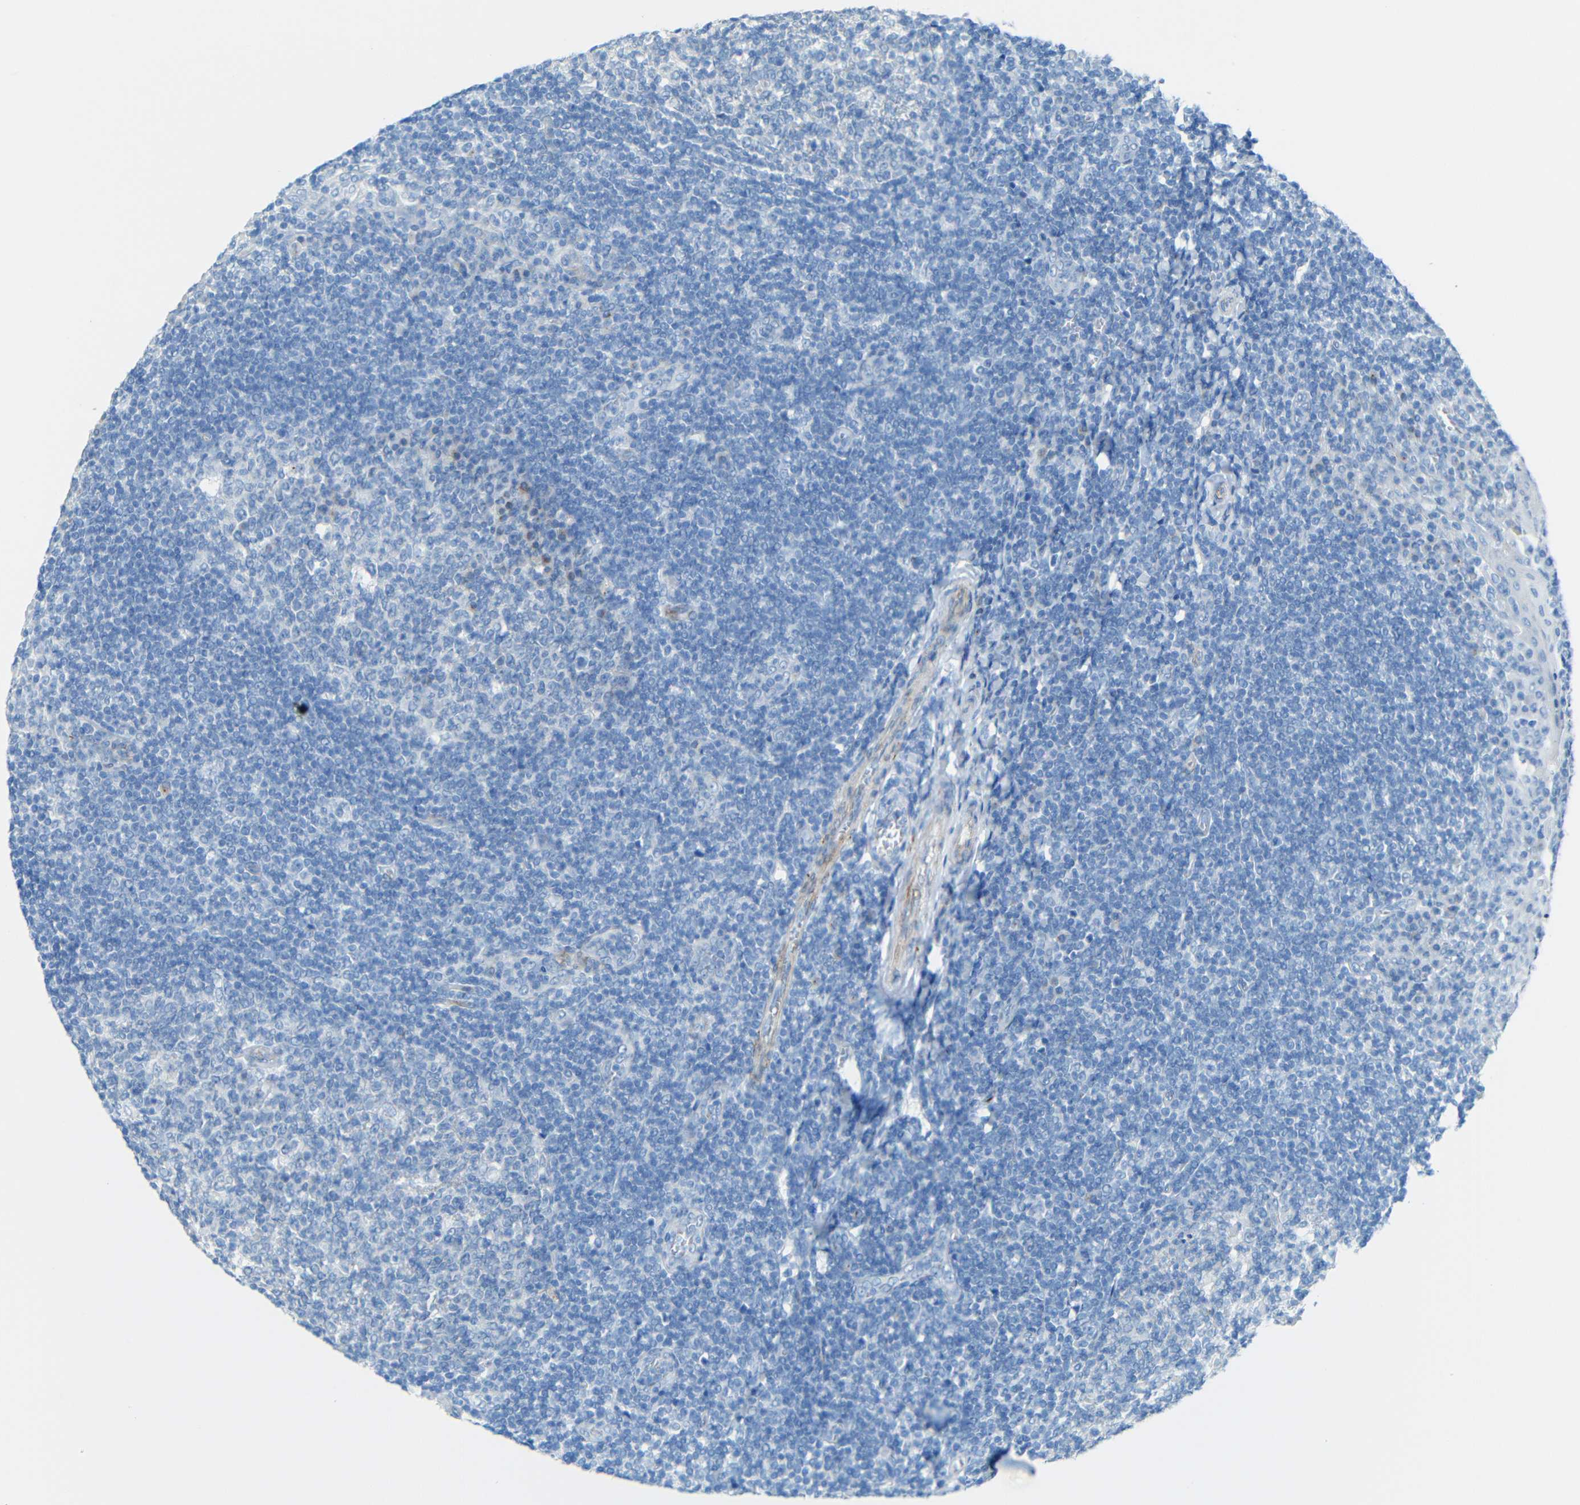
{"staining": {"intensity": "moderate", "quantity": "25%-75%", "location": "cytoplasmic/membranous"}, "tissue": "tonsil", "cell_type": "Germinal center cells", "image_type": "normal", "snomed": [{"axis": "morphology", "description": "Normal tissue, NOS"}, {"axis": "topography", "description": "Tonsil"}], "caption": "Protein staining shows moderate cytoplasmic/membranous staining in about 25%-75% of germinal center cells in unremarkable tonsil. The staining is performed using DAB brown chromogen to label protein expression. The nuclei are counter-stained blue using hematoxylin.", "gene": "TUBB4B", "patient": {"sex": "male", "age": 31}}